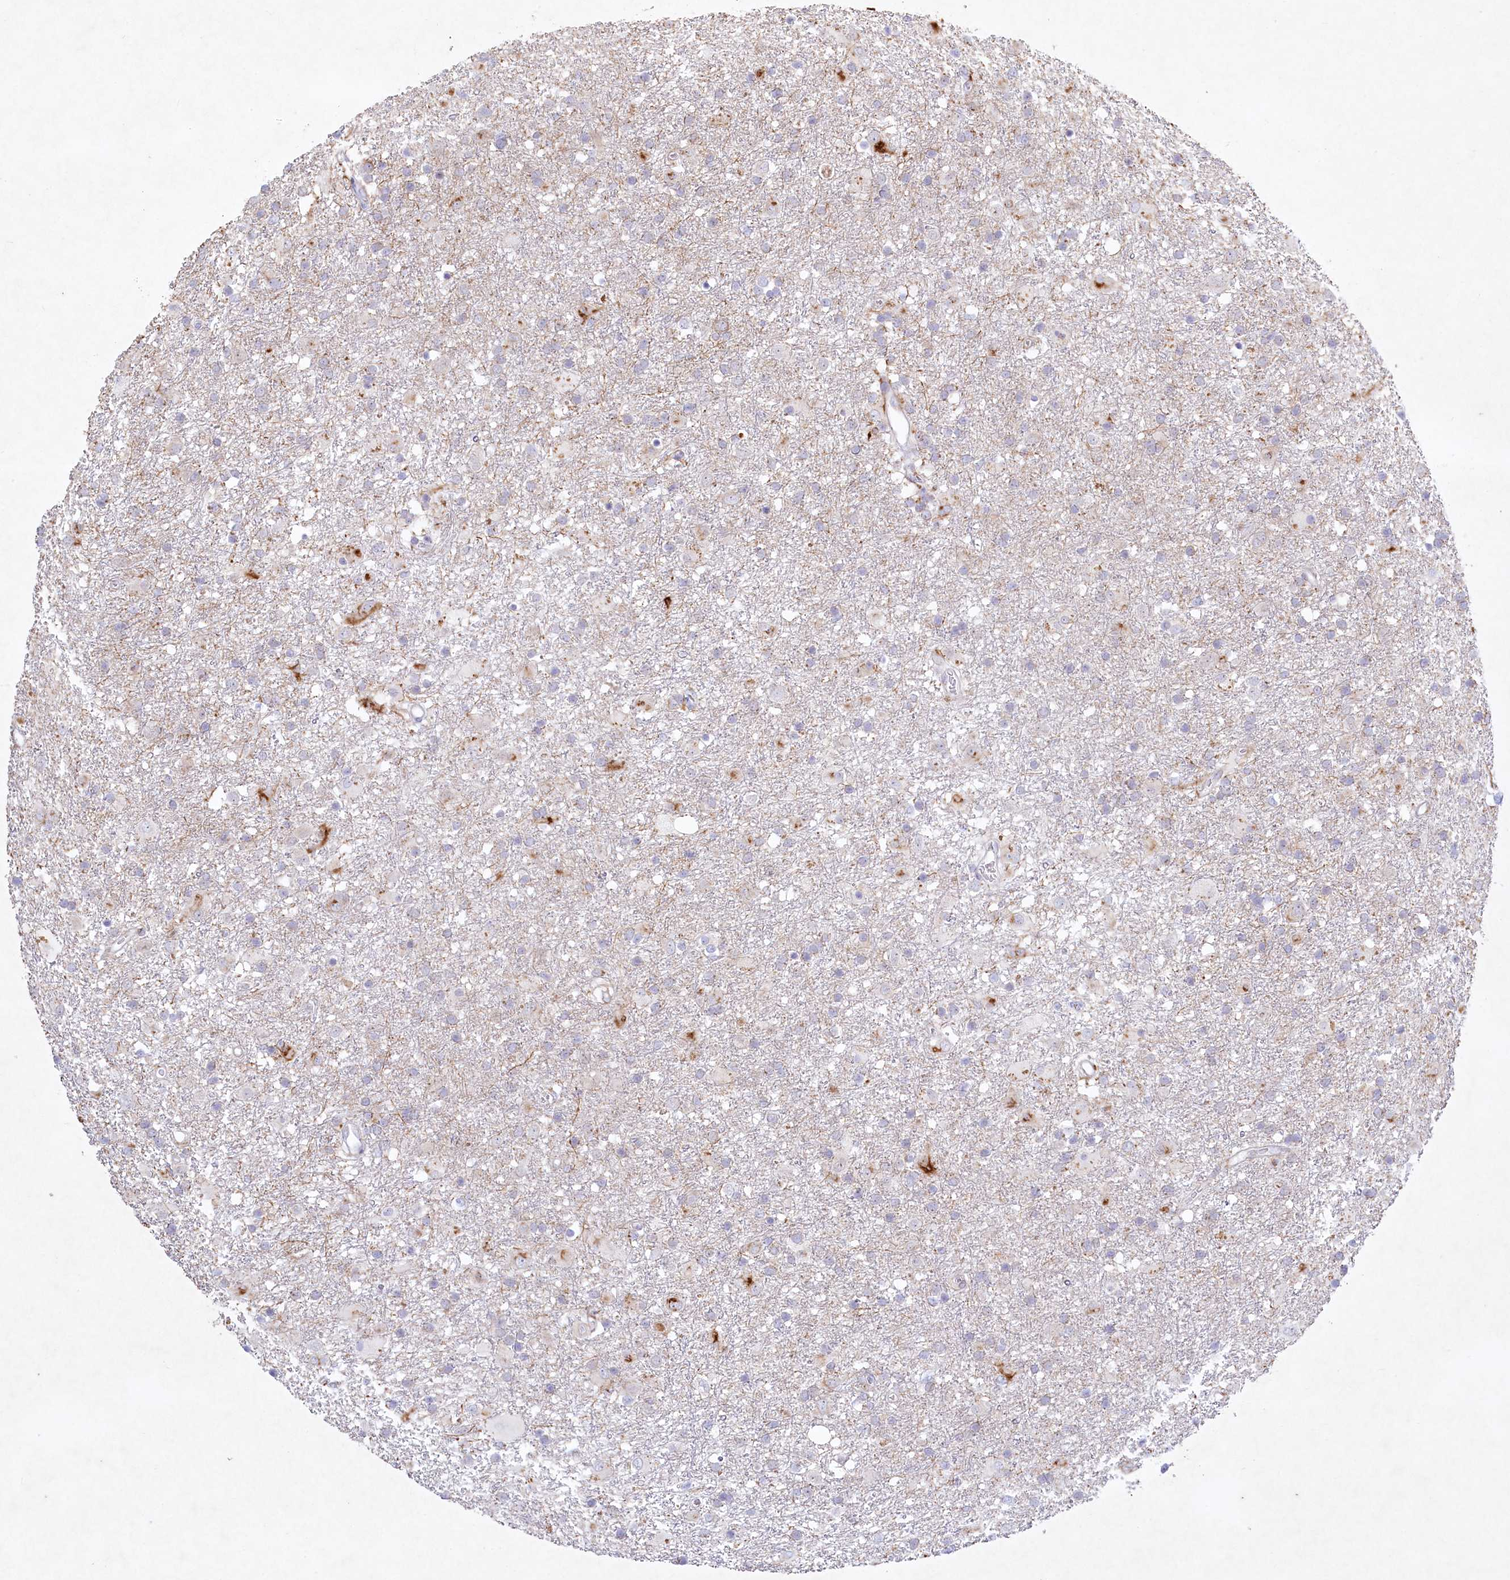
{"staining": {"intensity": "negative", "quantity": "none", "location": "none"}, "tissue": "glioma", "cell_type": "Tumor cells", "image_type": "cancer", "snomed": [{"axis": "morphology", "description": "Glioma, malignant, Low grade"}, {"axis": "topography", "description": "Brain"}], "caption": "This is an immunohistochemistry (IHC) photomicrograph of glioma. There is no positivity in tumor cells.", "gene": "ABITRAM", "patient": {"sex": "male", "age": 65}}